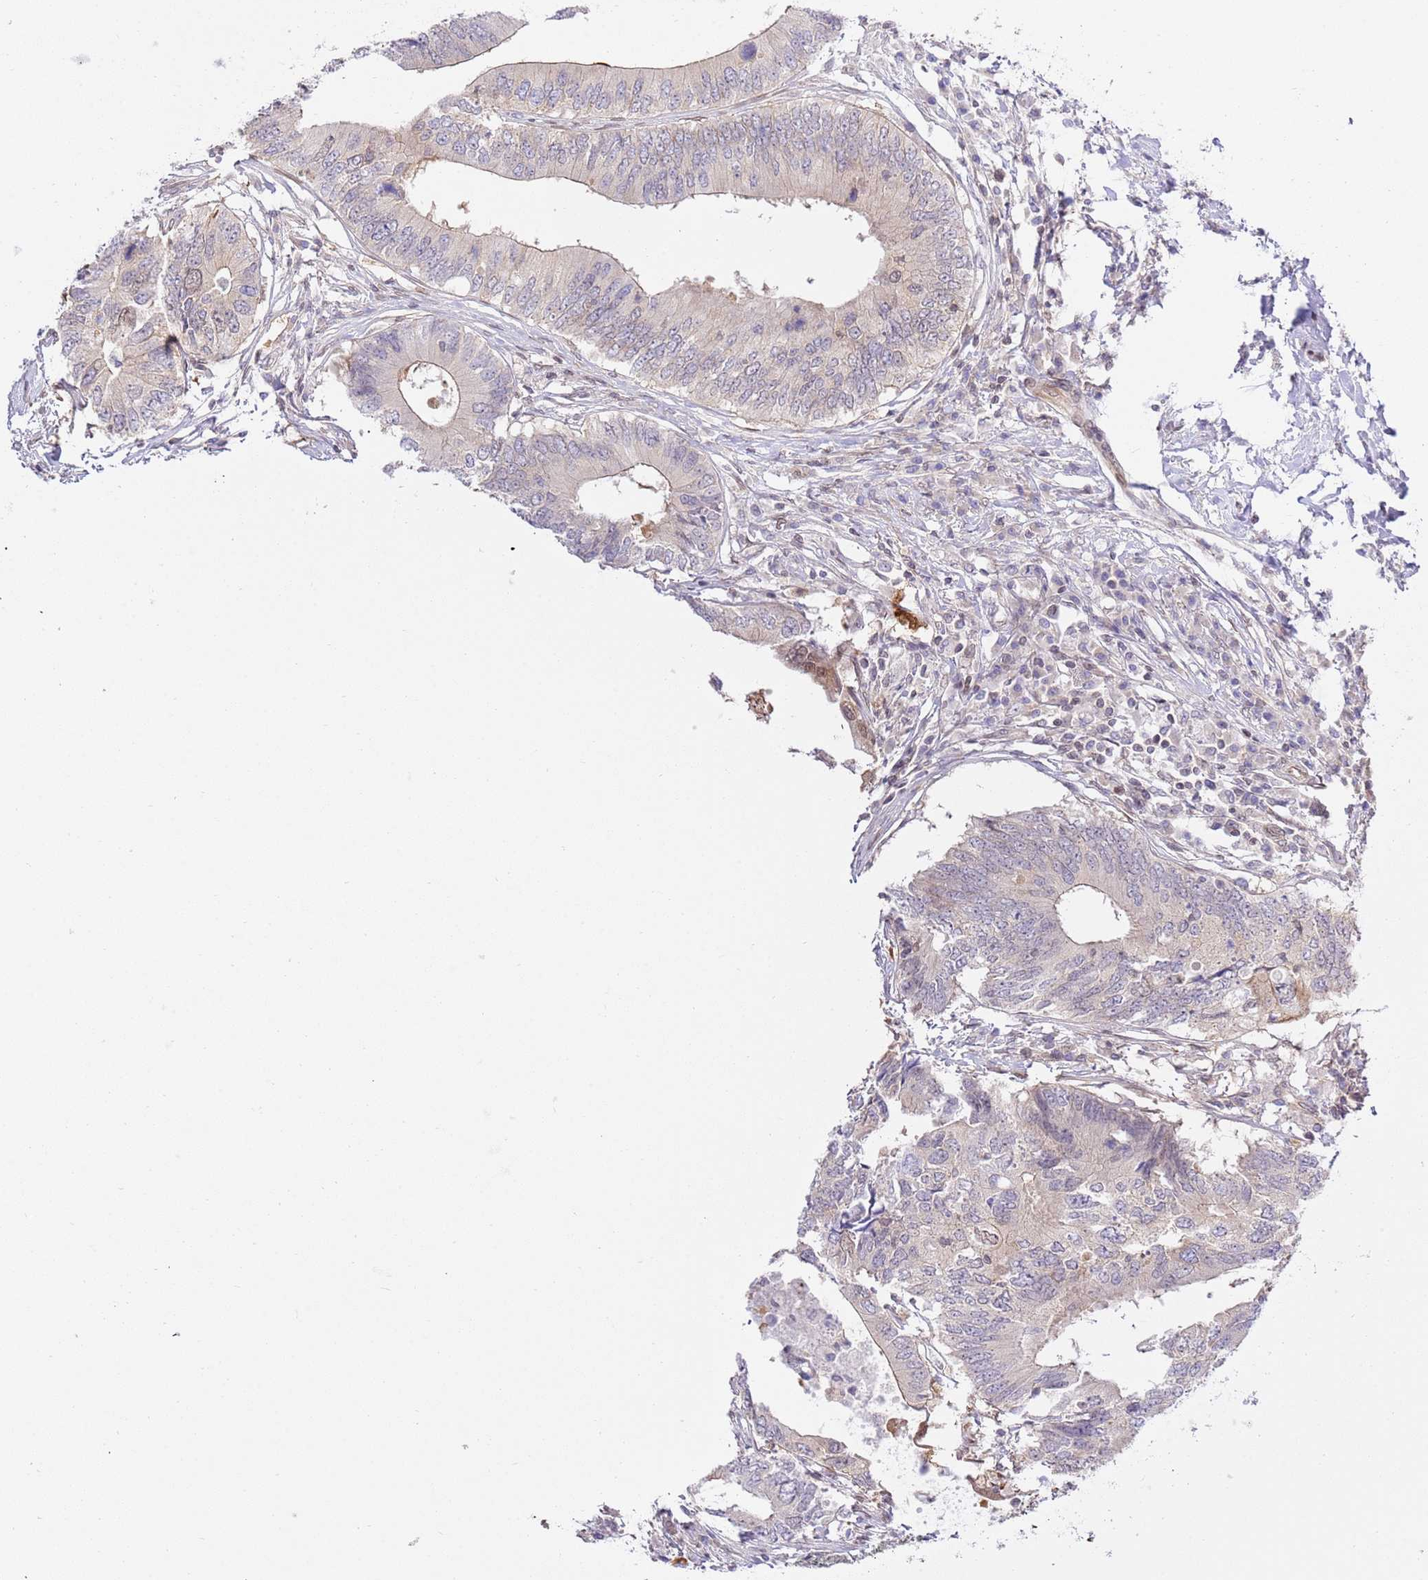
{"staining": {"intensity": "weak", "quantity": "<25%", "location": "cytoplasmic/membranous"}, "tissue": "colorectal cancer", "cell_type": "Tumor cells", "image_type": "cancer", "snomed": [{"axis": "morphology", "description": "Adenocarcinoma, NOS"}, {"axis": "topography", "description": "Colon"}], "caption": "This is an immunohistochemistry histopathology image of human colorectal cancer. There is no expression in tumor cells.", "gene": "TRIM37", "patient": {"sex": "male", "age": 71}}